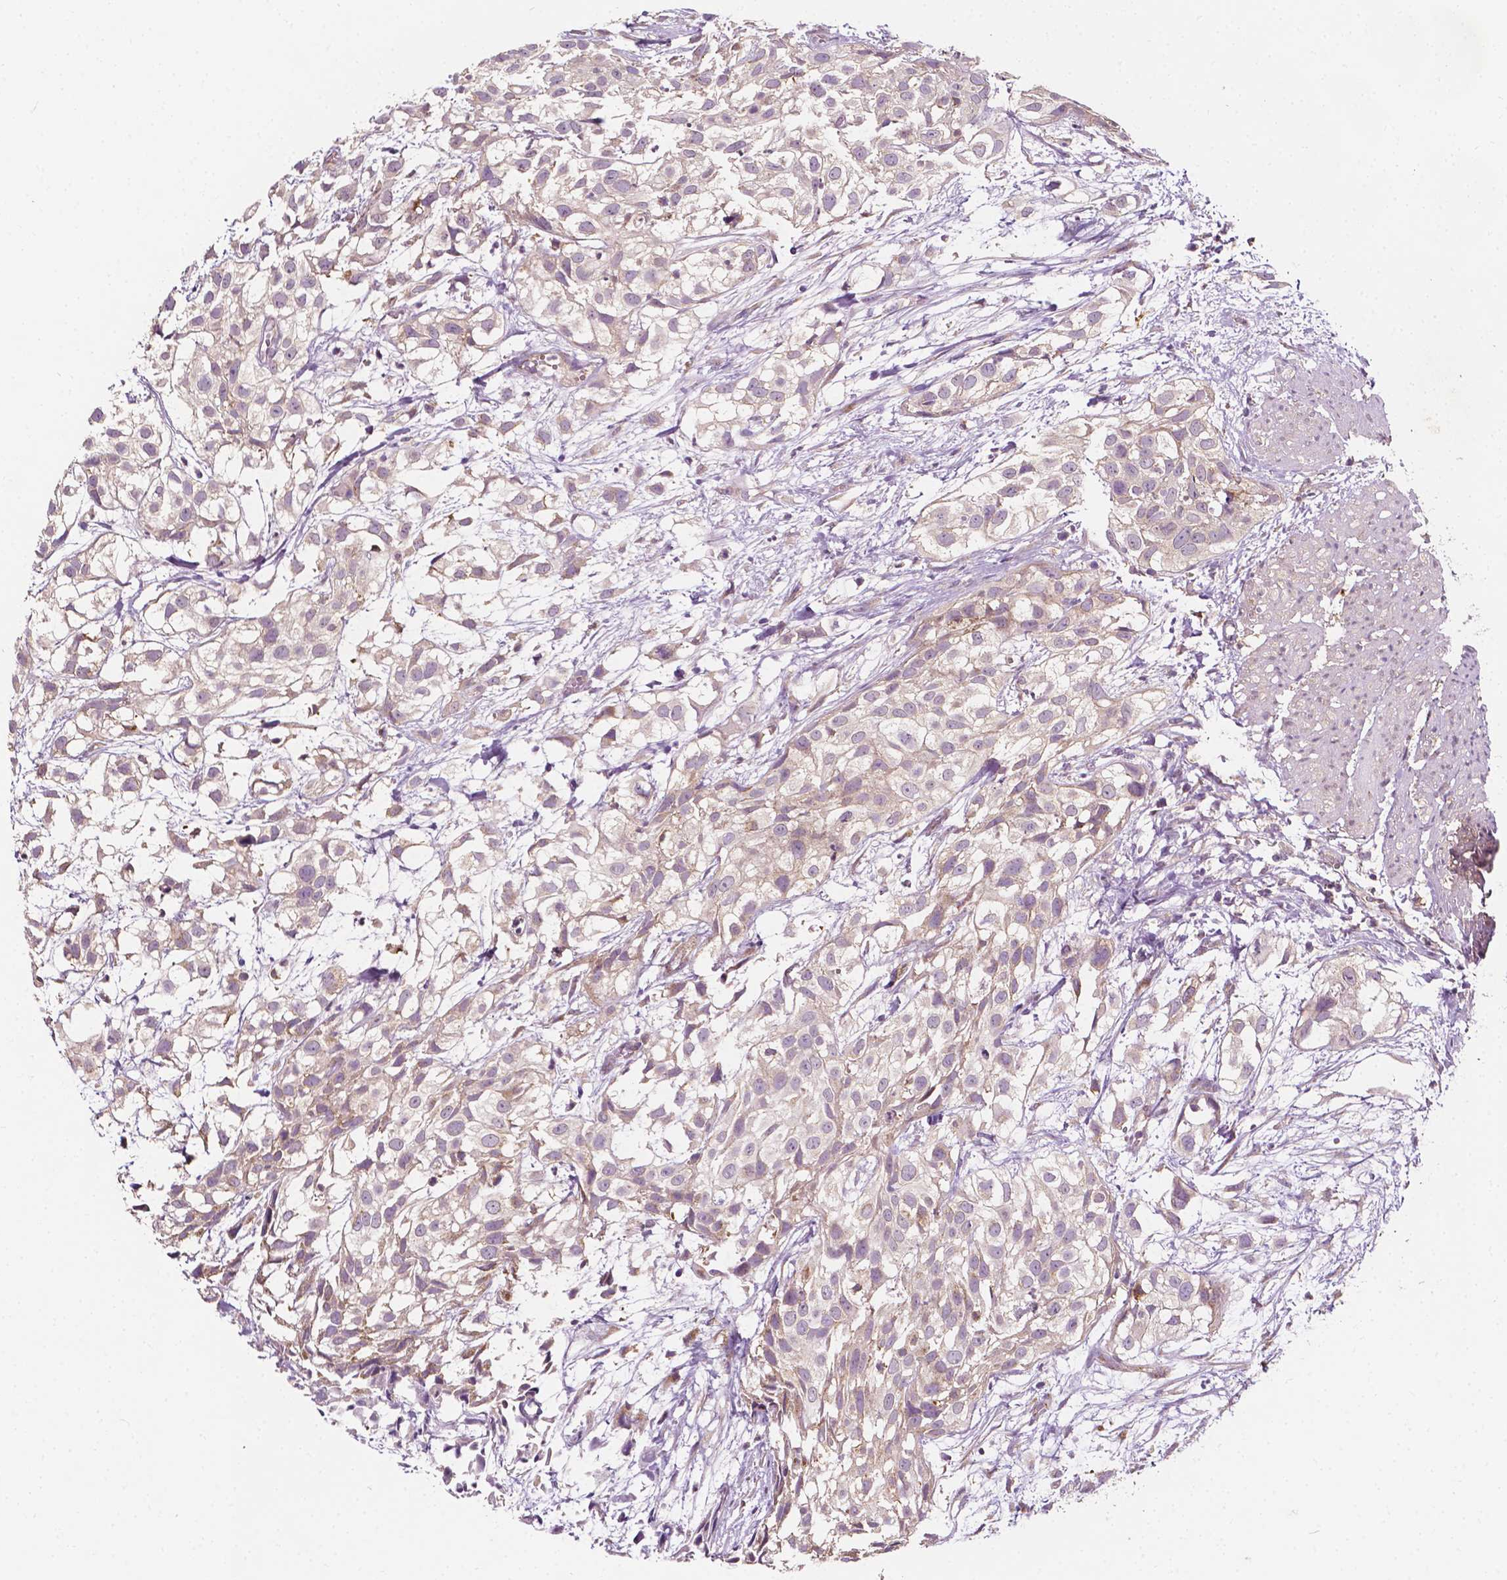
{"staining": {"intensity": "weak", "quantity": "<25%", "location": "cytoplasmic/membranous"}, "tissue": "urothelial cancer", "cell_type": "Tumor cells", "image_type": "cancer", "snomed": [{"axis": "morphology", "description": "Urothelial carcinoma, High grade"}, {"axis": "topography", "description": "Urinary bladder"}], "caption": "High magnification brightfield microscopy of high-grade urothelial carcinoma stained with DAB (3,3'-diaminobenzidine) (brown) and counterstained with hematoxylin (blue): tumor cells show no significant staining.", "gene": "EBAG9", "patient": {"sex": "male", "age": 56}}